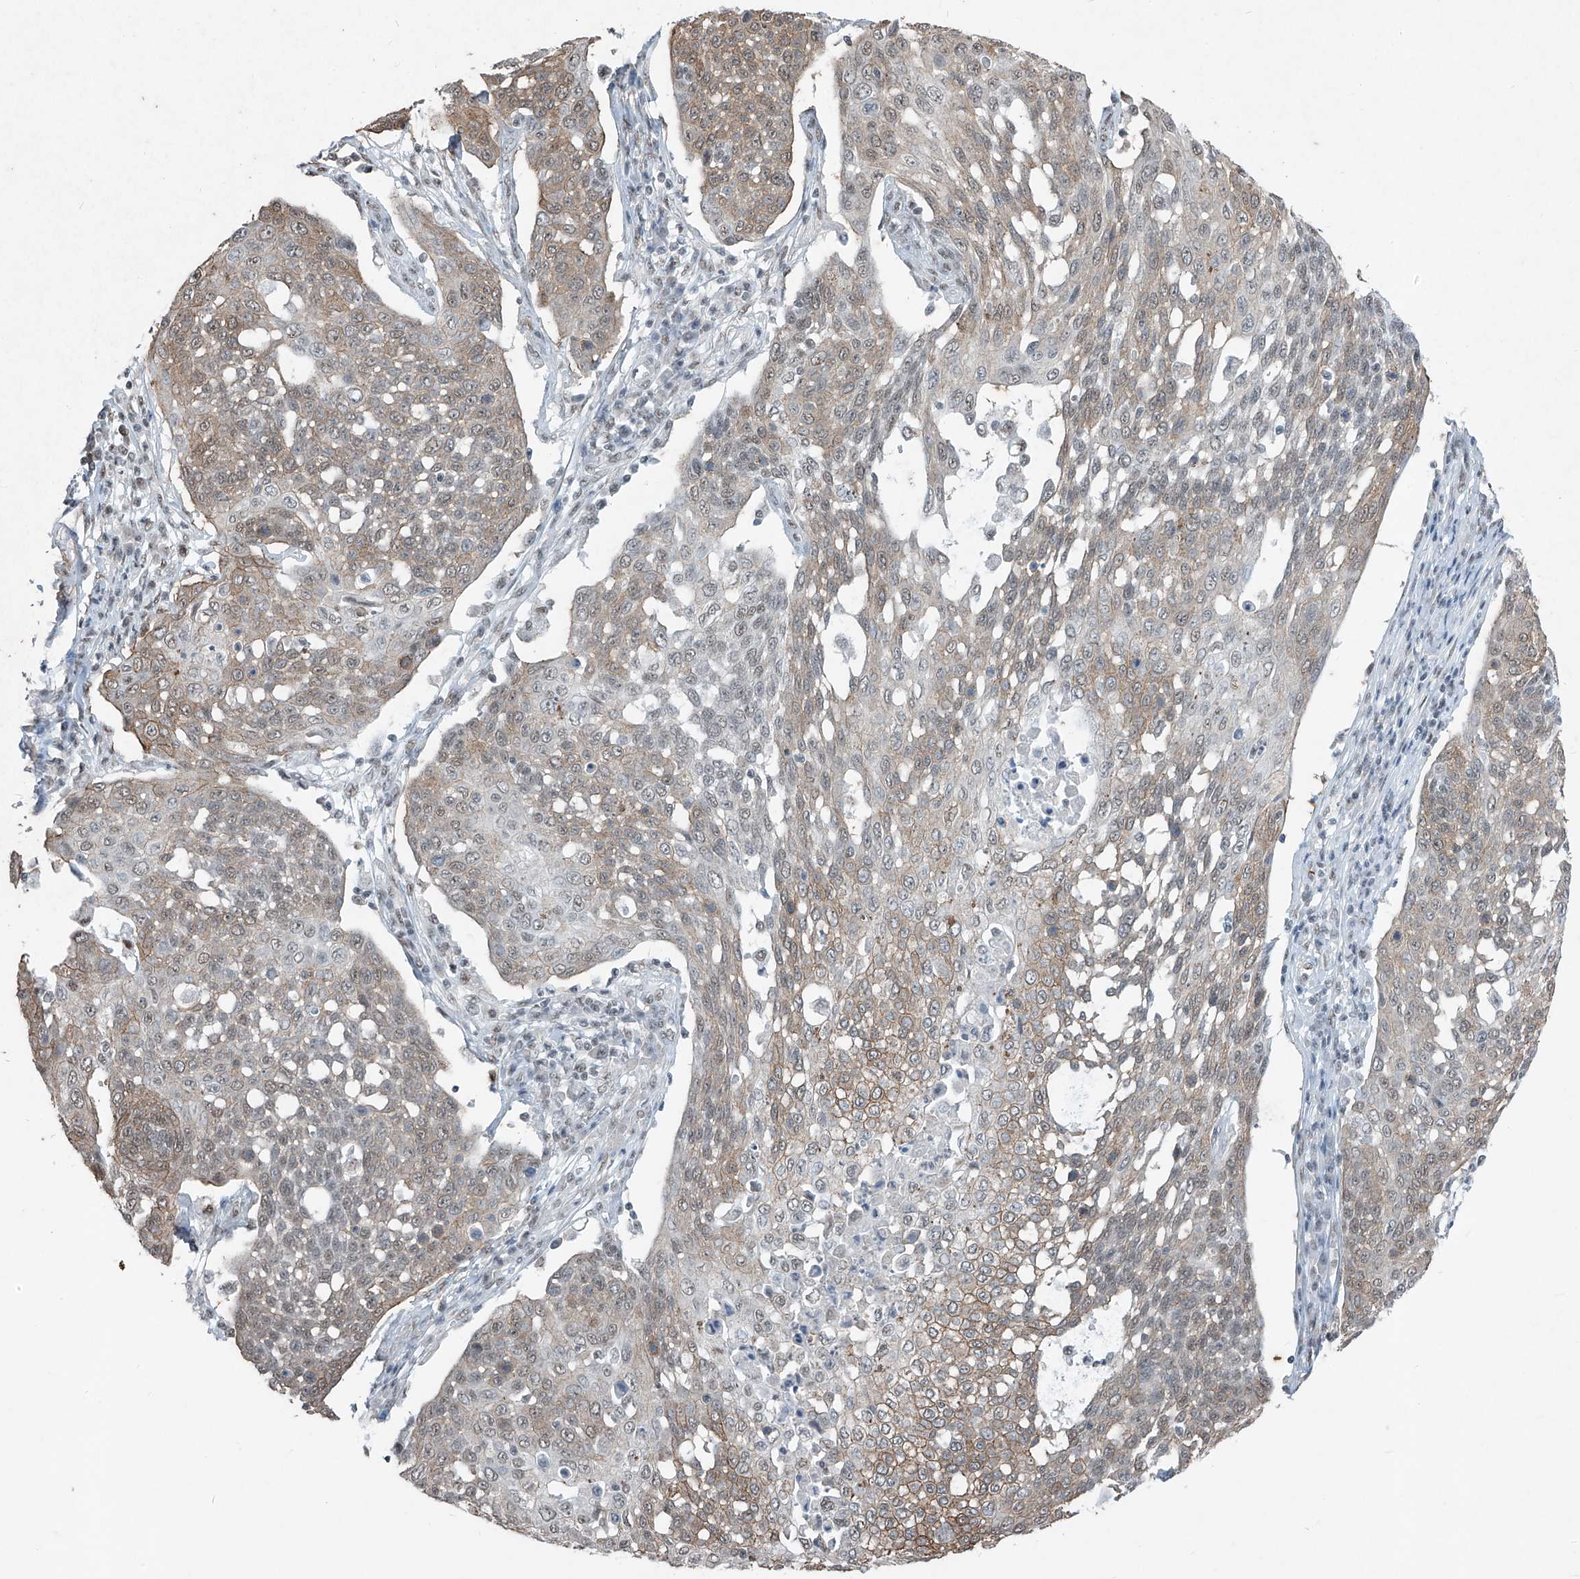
{"staining": {"intensity": "weak", "quantity": "25%-75%", "location": "cytoplasmic/membranous"}, "tissue": "cervical cancer", "cell_type": "Tumor cells", "image_type": "cancer", "snomed": [{"axis": "morphology", "description": "Squamous cell carcinoma, NOS"}, {"axis": "topography", "description": "Cervix"}], "caption": "Weak cytoplasmic/membranous positivity for a protein is identified in approximately 25%-75% of tumor cells of cervical cancer using immunohistochemistry.", "gene": "TFEC", "patient": {"sex": "female", "age": 34}}